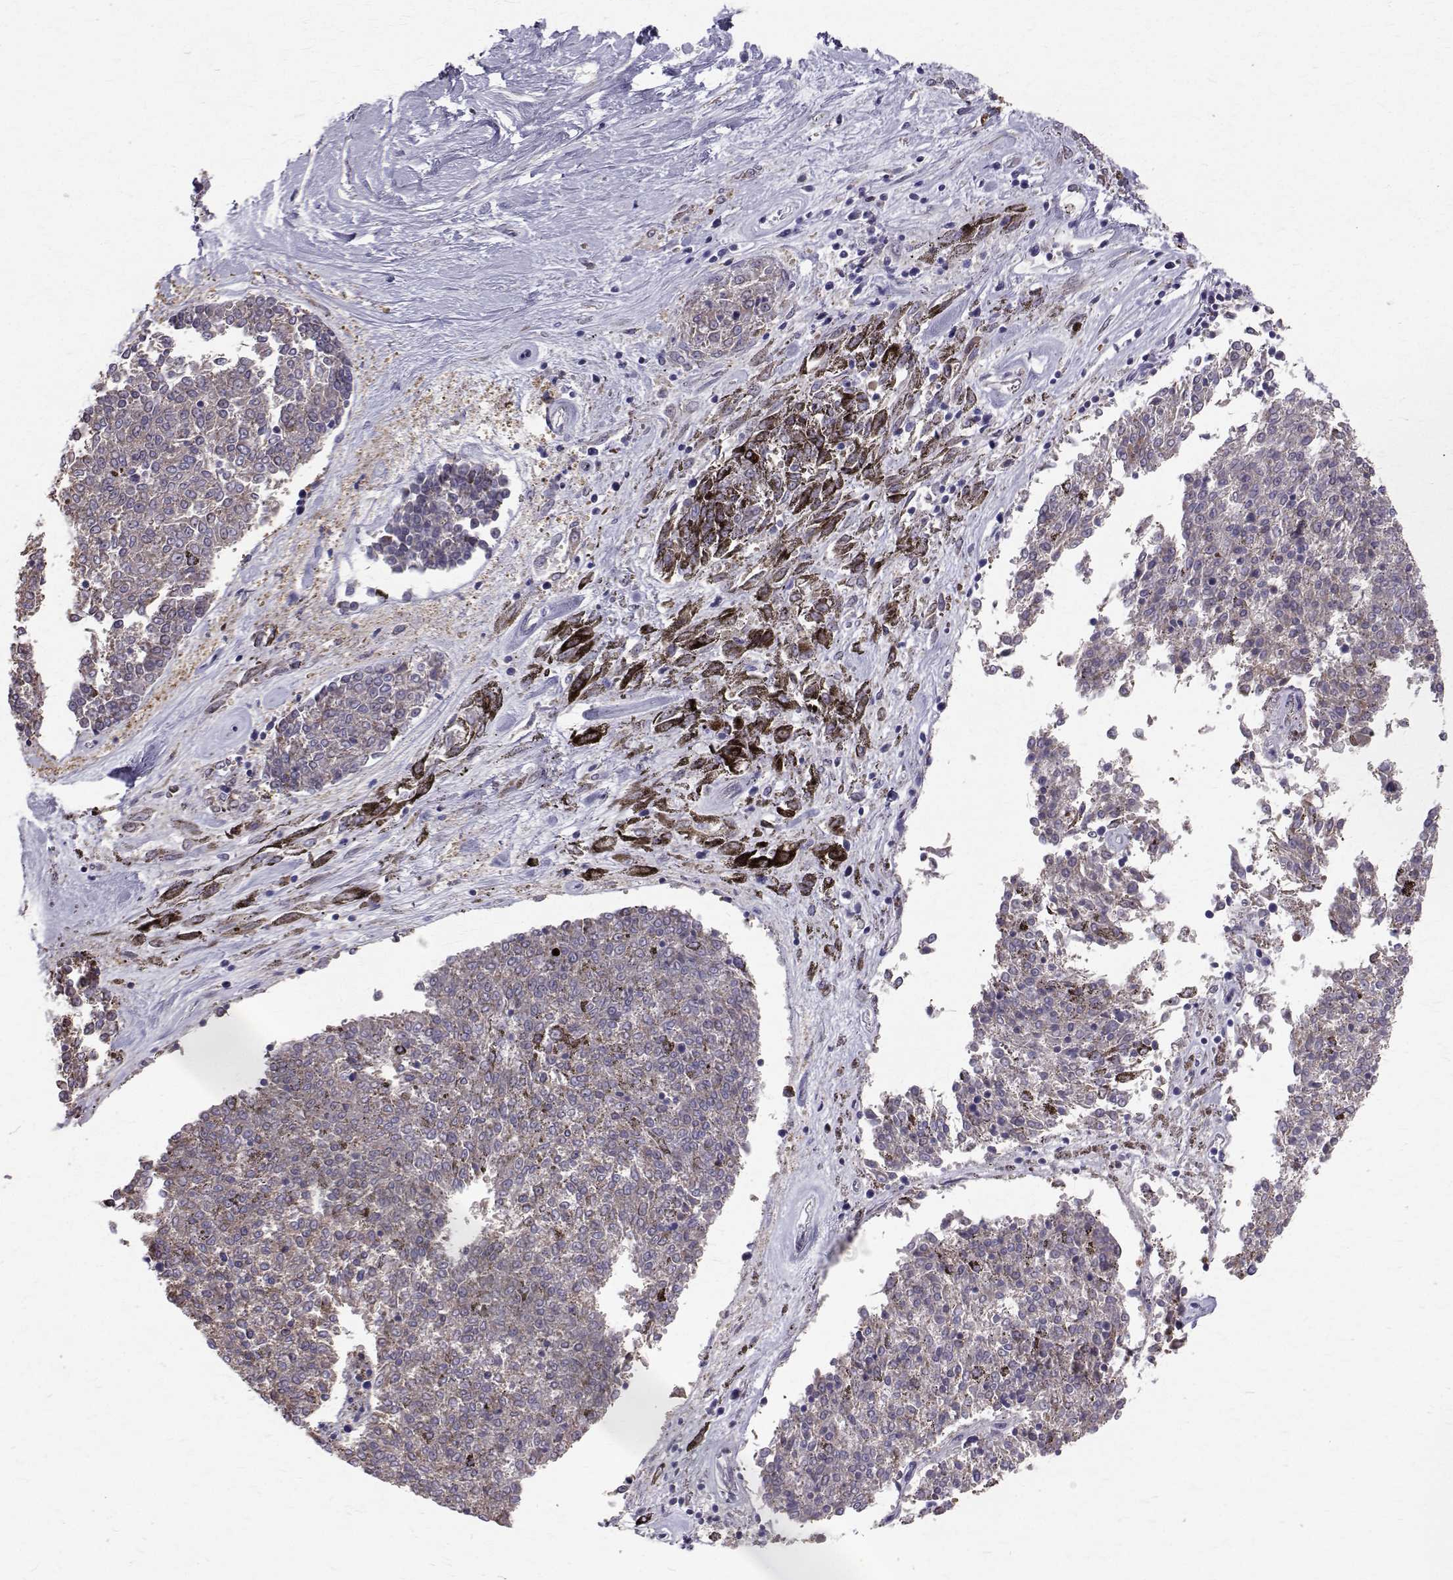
{"staining": {"intensity": "negative", "quantity": "none", "location": "none"}, "tissue": "melanoma", "cell_type": "Tumor cells", "image_type": "cancer", "snomed": [{"axis": "morphology", "description": "Malignant melanoma, NOS"}, {"axis": "topography", "description": "Skin"}], "caption": "An immunohistochemistry histopathology image of malignant melanoma is shown. There is no staining in tumor cells of malignant melanoma.", "gene": "CCDC89", "patient": {"sex": "female", "age": 72}}